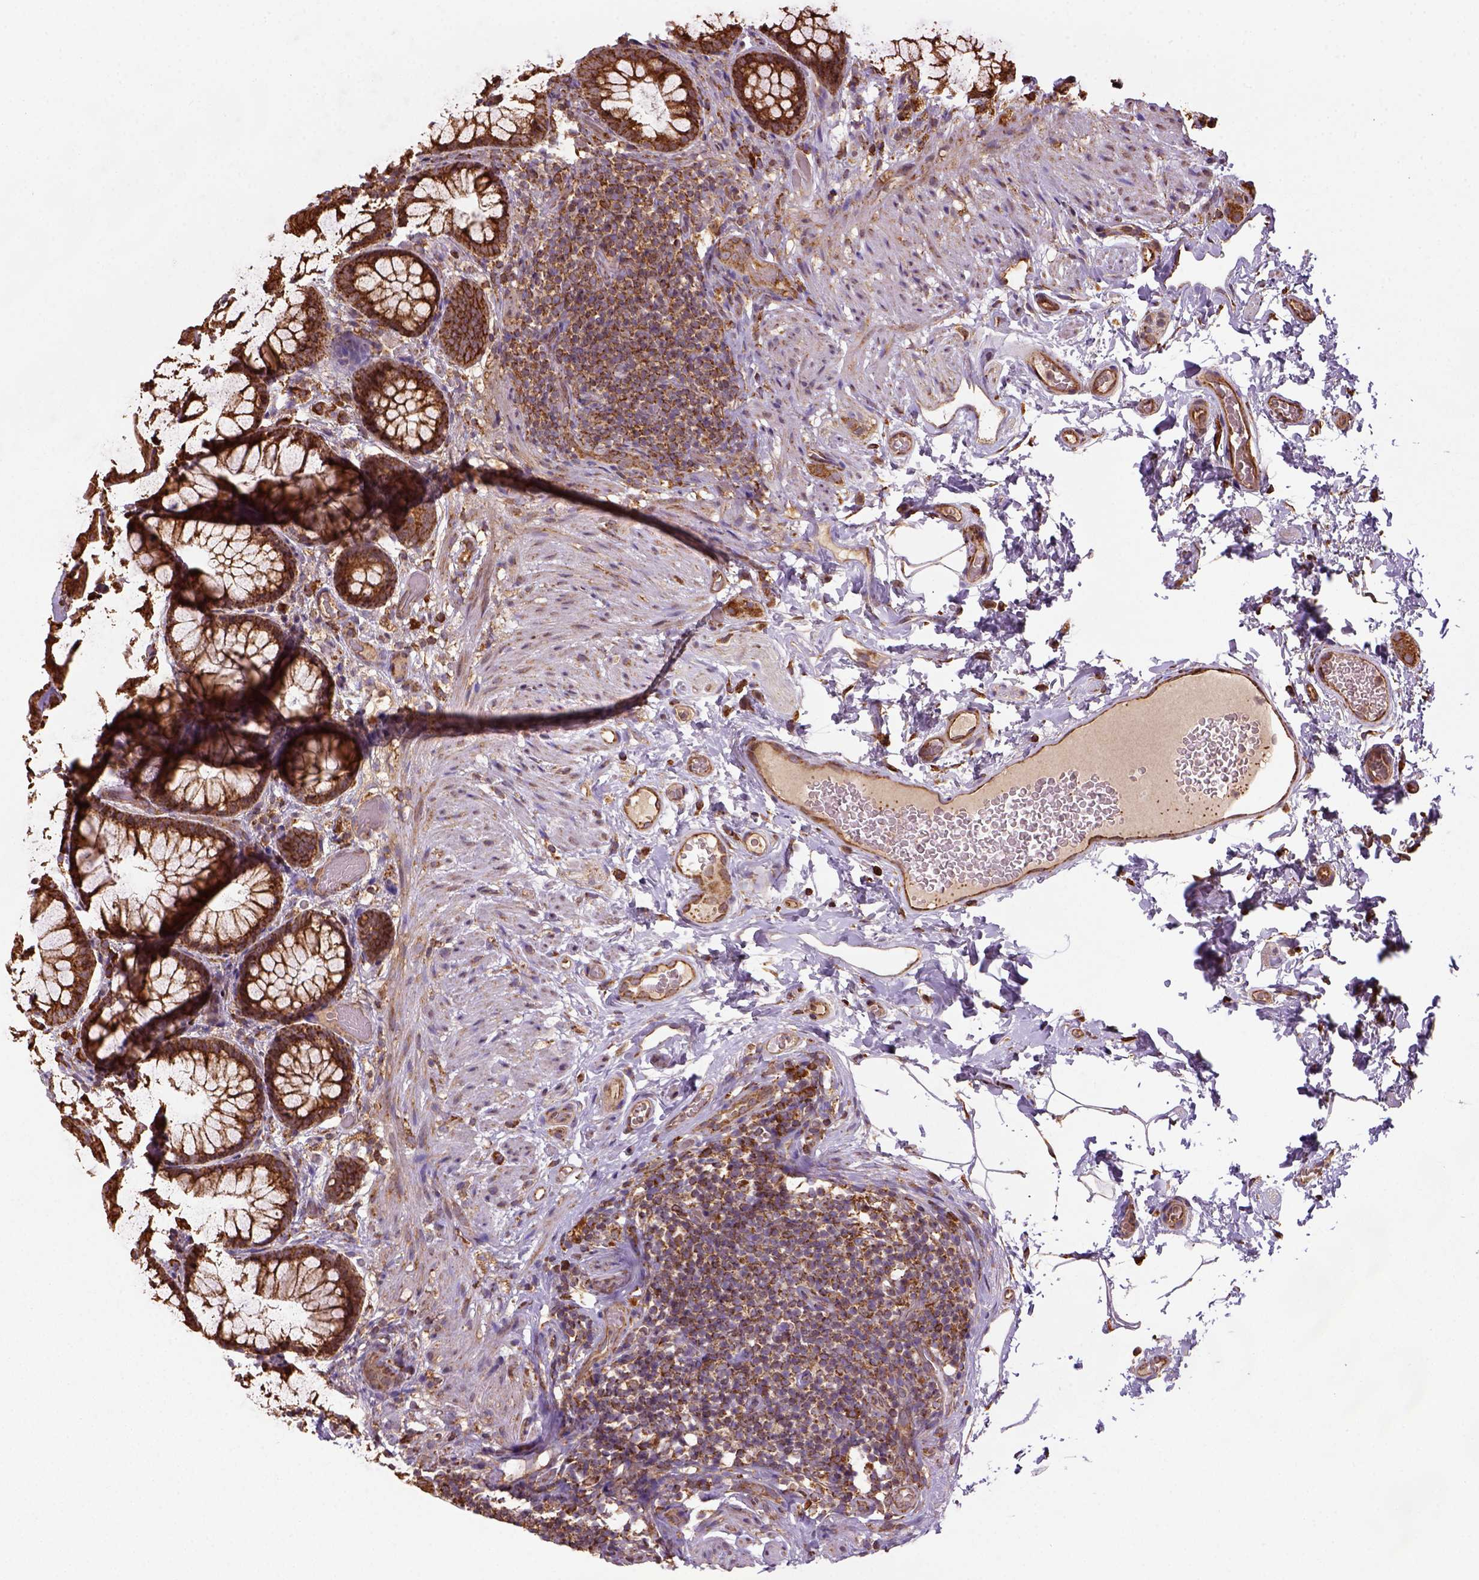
{"staining": {"intensity": "strong", "quantity": ">75%", "location": "cytoplasmic/membranous"}, "tissue": "rectum", "cell_type": "Glandular cells", "image_type": "normal", "snomed": [{"axis": "morphology", "description": "Normal tissue, NOS"}, {"axis": "topography", "description": "Rectum"}], "caption": "The image shows staining of unremarkable rectum, revealing strong cytoplasmic/membranous protein positivity (brown color) within glandular cells.", "gene": "MAPK8IP3", "patient": {"sex": "female", "age": 62}}